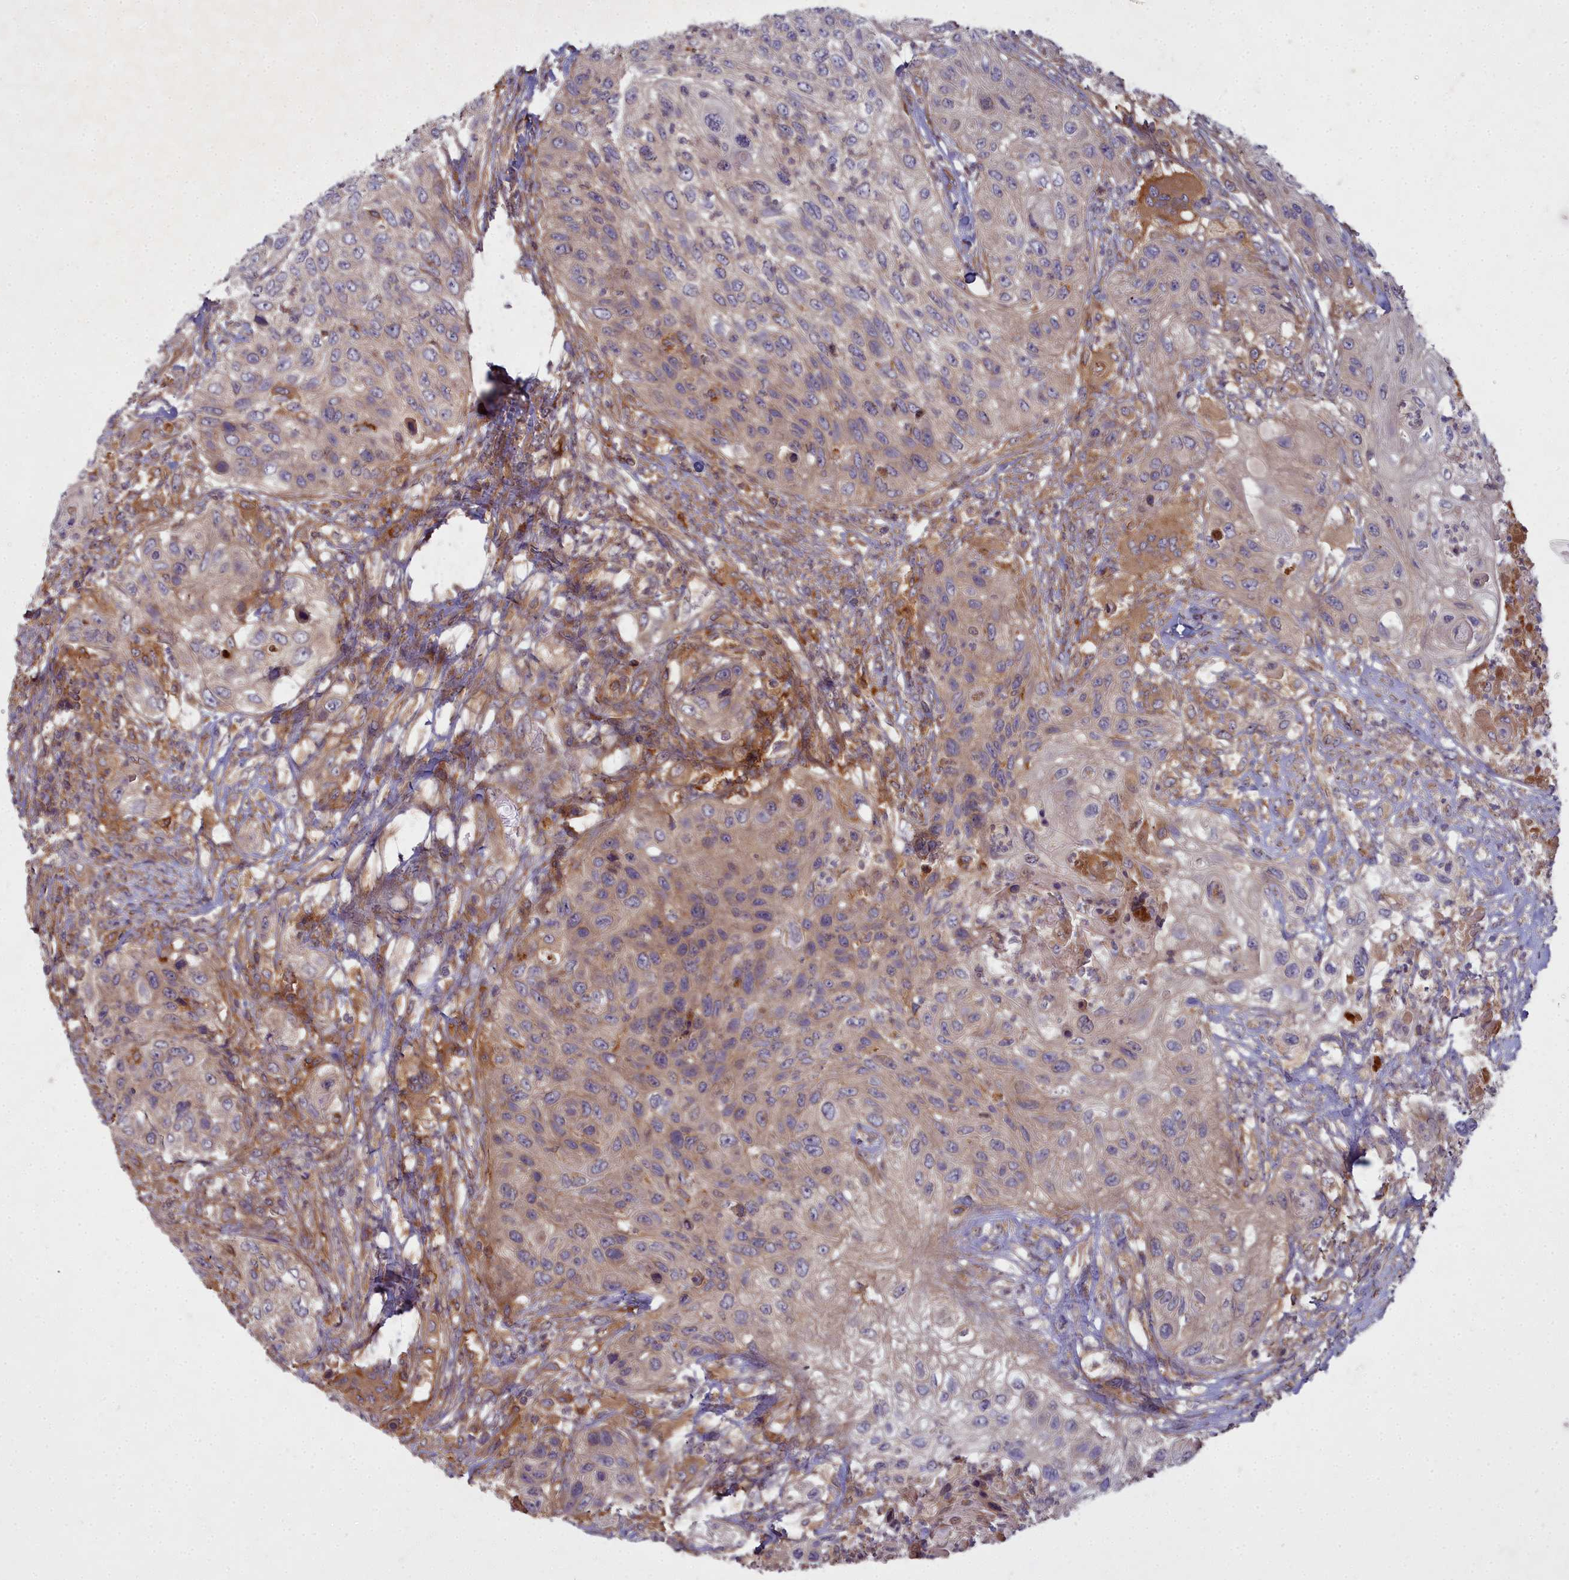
{"staining": {"intensity": "weak", "quantity": "25%-75%", "location": "cytoplasmic/membranous"}, "tissue": "urothelial cancer", "cell_type": "Tumor cells", "image_type": "cancer", "snomed": [{"axis": "morphology", "description": "Urothelial carcinoma, High grade"}, {"axis": "topography", "description": "Urinary bladder"}], "caption": "Brown immunohistochemical staining in urothelial cancer reveals weak cytoplasmic/membranous positivity in about 25%-75% of tumor cells.", "gene": "CCDC167", "patient": {"sex": "female", "age": 60}}